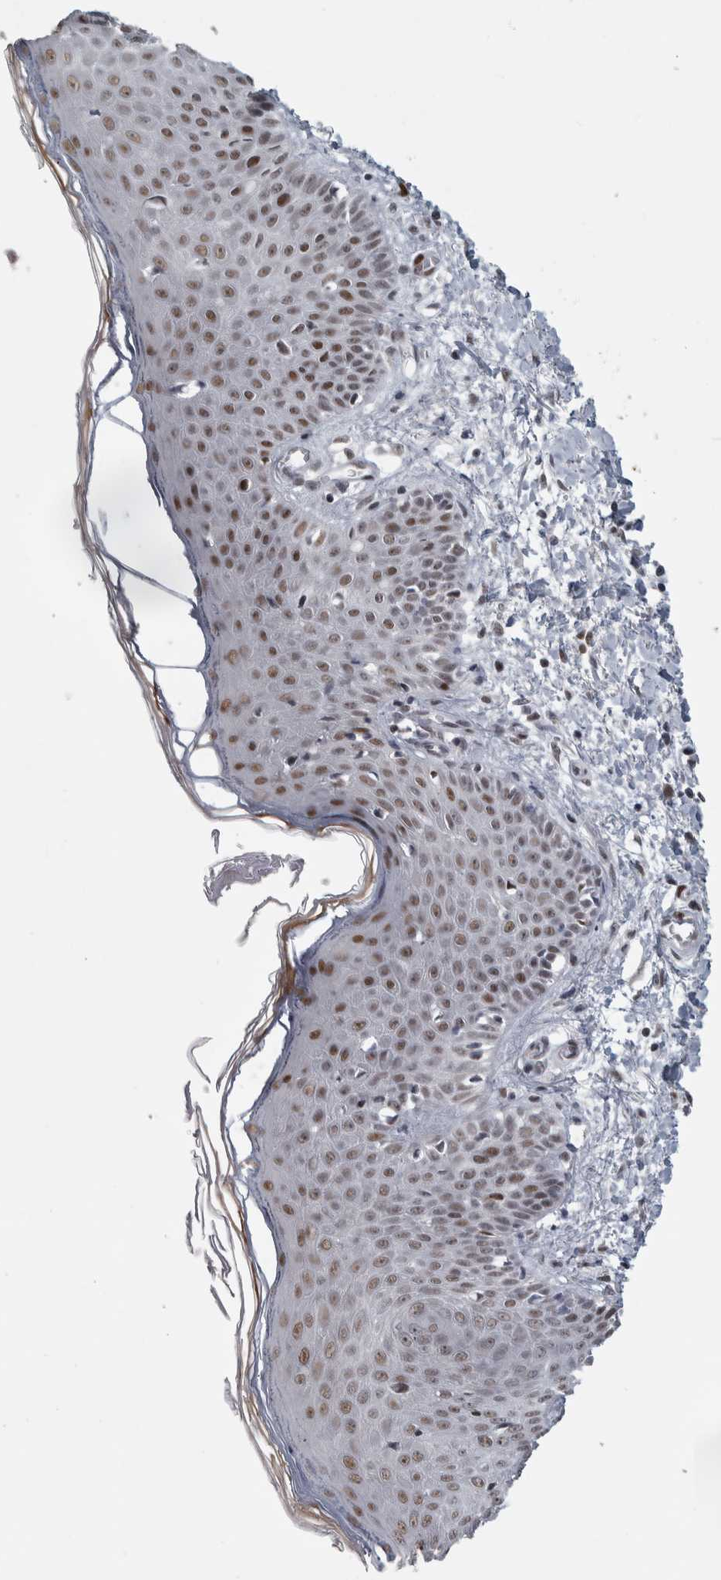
{"staining": {"intensity": "negative", "quantity": "none", "location": "none"}, "tissue": "skin", "cell_type": "Fibroblasts", "image_type": "normal", "snomed": [{"axis": "morphology", "description": "Normal tissue, NOS"}, {"axis": "morphology", "description": "Inflammation, NOS"}, {"axis": "topography", "description": "Skin"}], "caption": "The micrograph demonstrates no staining of fibroblasts in unremarkable skin.", "gene": "HEXIM2", "patient": {"sex": "female", "age": 44}}